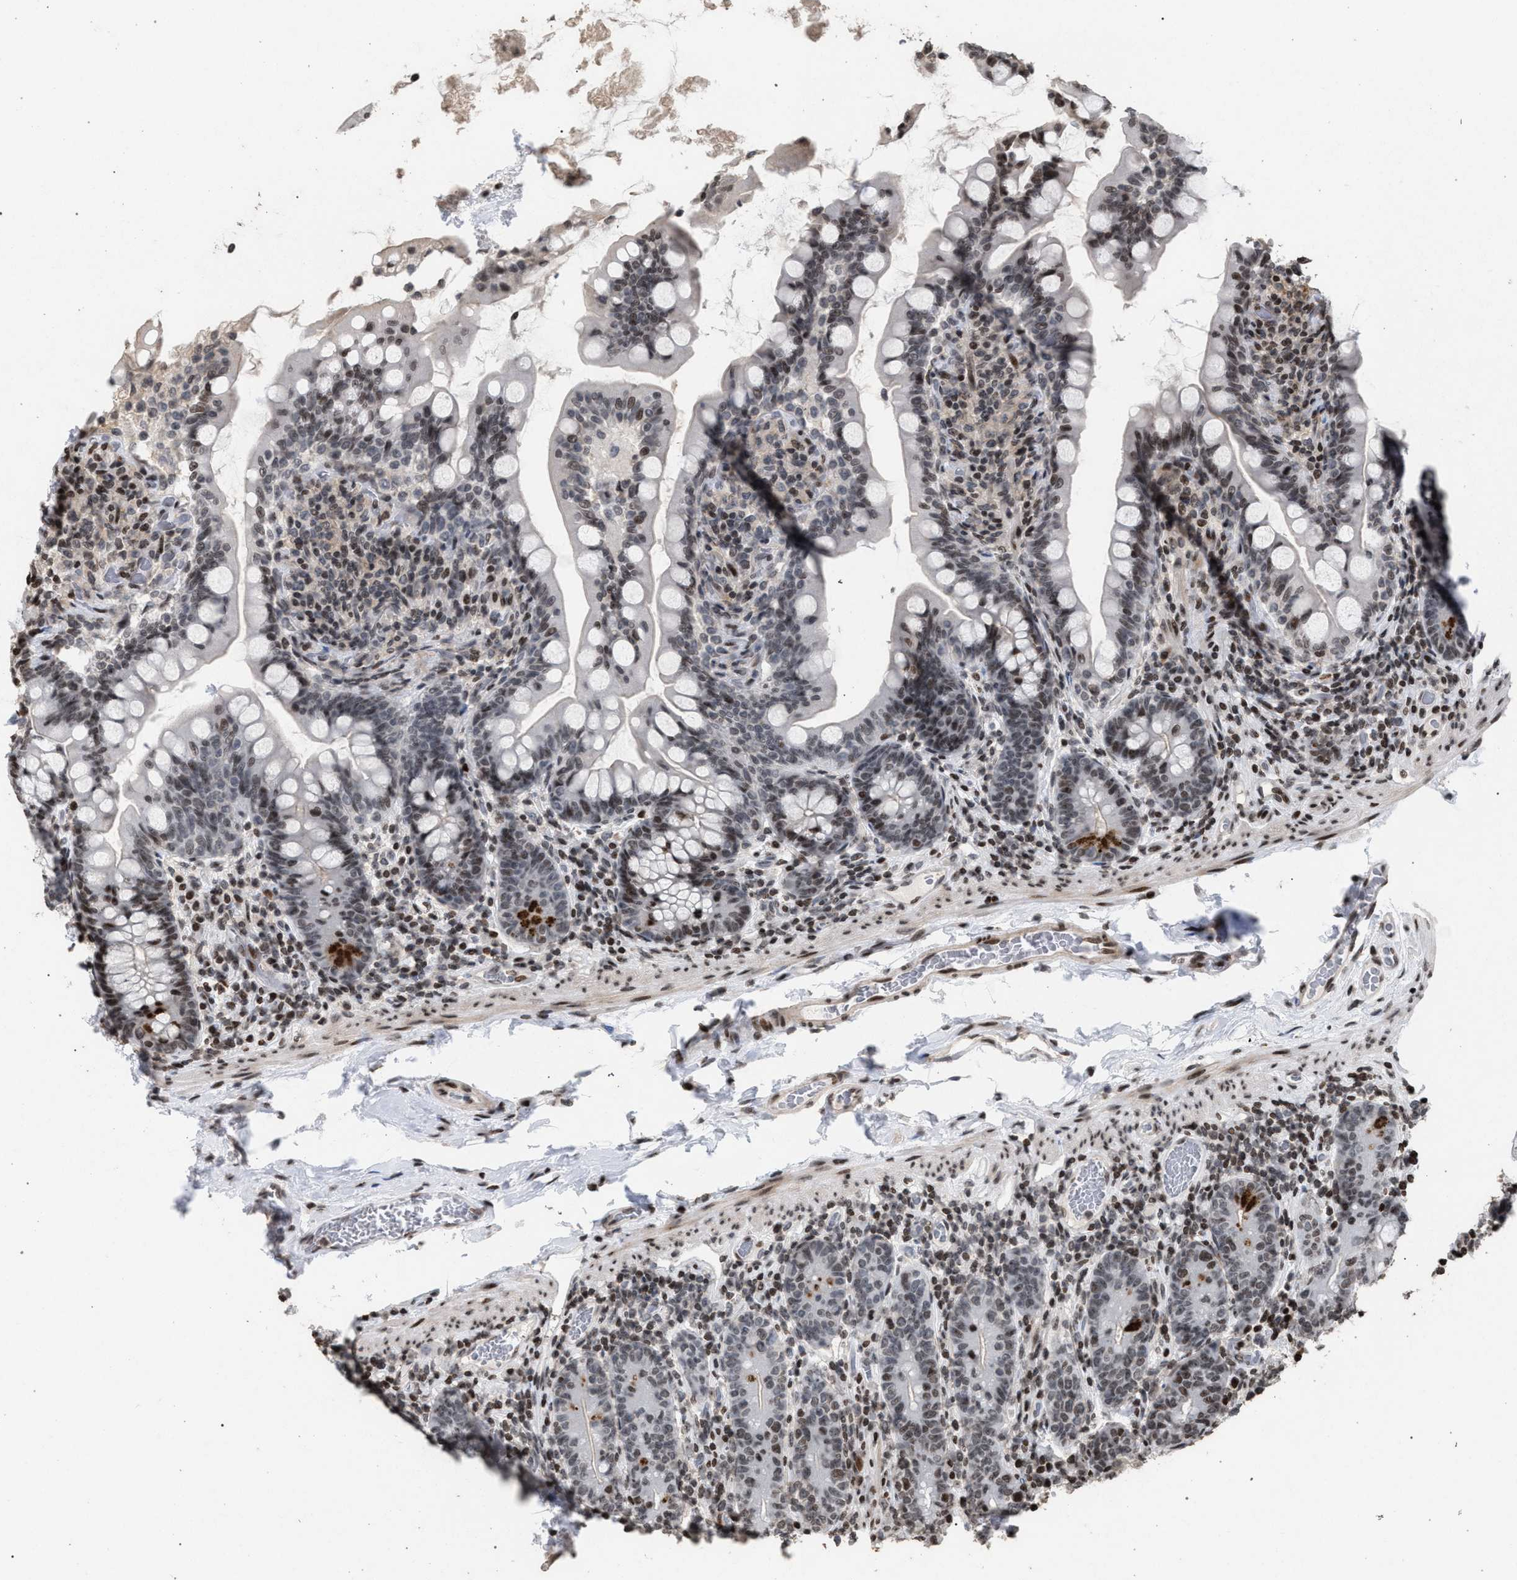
{"staining": {"intensity": "strong", "quantity": "25%-75%", "location": "nuclear"}, "tissue": "small intestine", "cell_type": "Glandular cells", "image_type": "normal", "snomed": [{"axis": "morphology", "description": "Normal tissue, NOS"}, {"axis": "topography", "description": "Small intestine"}], "caption": "This photomicrograph demonstrates immunohistochemistry (IHC) staining of benign human small intestine, with high strong nuclear expression in approximately 25%-75% of glandular cells.", "gene": "FOXD3", "patient": {"sex": "female", "age": 56}}